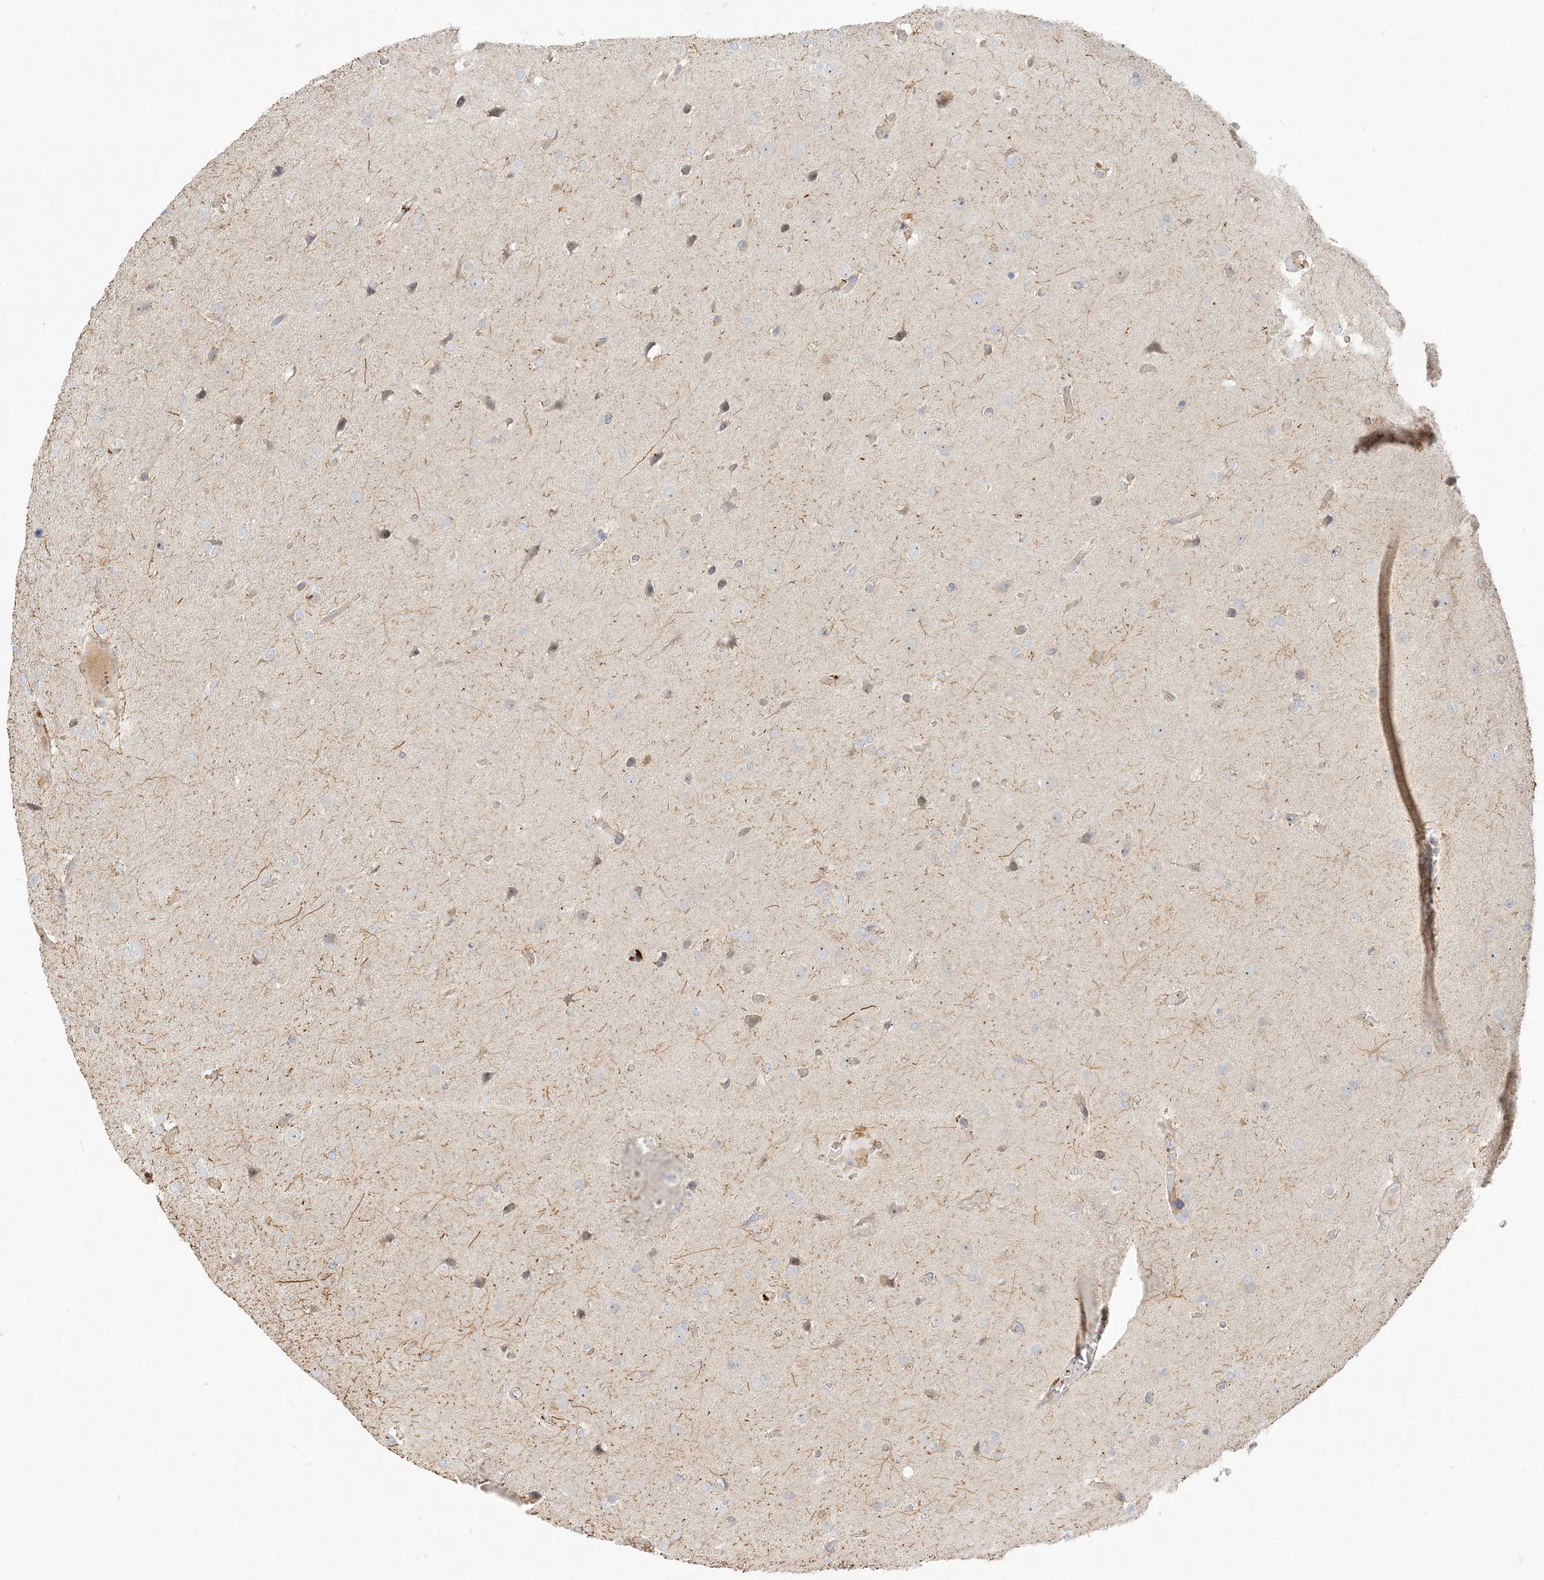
{"staining": {"intensity": "weak", "quantity": "<25%", "location": "nuclear"}, "tissue": "glioma", "cell_type": "Tumor cells", "image_type": "cancer", "snomed": [{"axis": "morphology", "description": "Glioma, malignant, High grade"}, {"axis": "topography", "description": "Cerebral cortex"}], "caption": "IHC histopathology image of neoplastic tissue: human glioma stained with DAB displays no significant protein expression in tumor cells.", "gene": "ETAA1", "patient": {"sex": "female", "age": 36}}